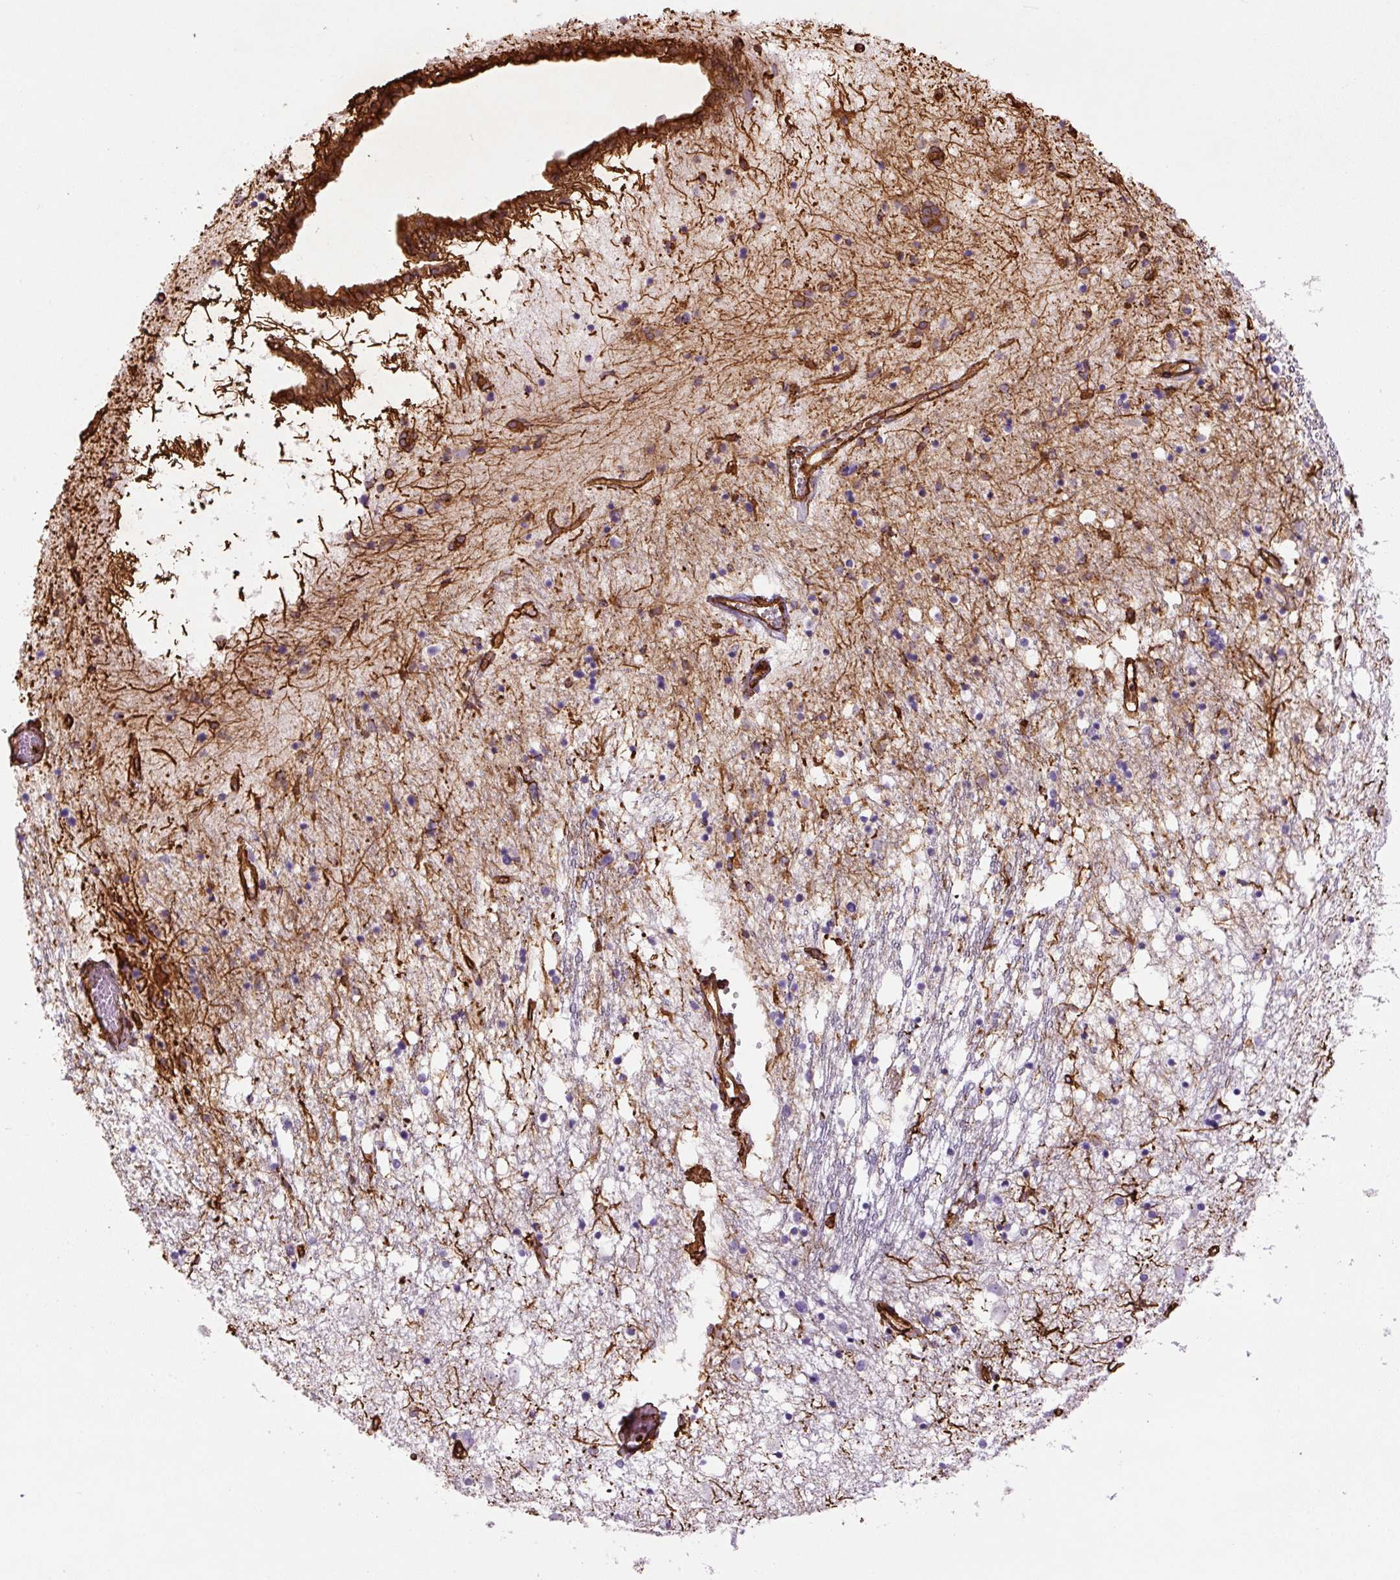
{"staining": {"intensity": "strong", "quantity": "<25%", "location": "cytoplasmic/membranous"}, "tissue": "caudate", "cell_type": "Glial cells", "image_type": "normal", "snomed": [{"axis": "morphology", "description": "Normal tissue, NOS"}, {"axis": "topography", "description": "Lateral ventricle wall"}], "caption": "DAB immunohistochemical staining of unremarkable human caudate demonstrates strong cytoplasmic/membranous protein staining in approximately <25% of glial cells. The staining was performed using DAB to visualize the protein expression in brown, while the nuclei were stained in blue with hematoxylin (Magnification: 20x).", "gene": "VIM", "patient": {"sex": "male", "age": 70}}